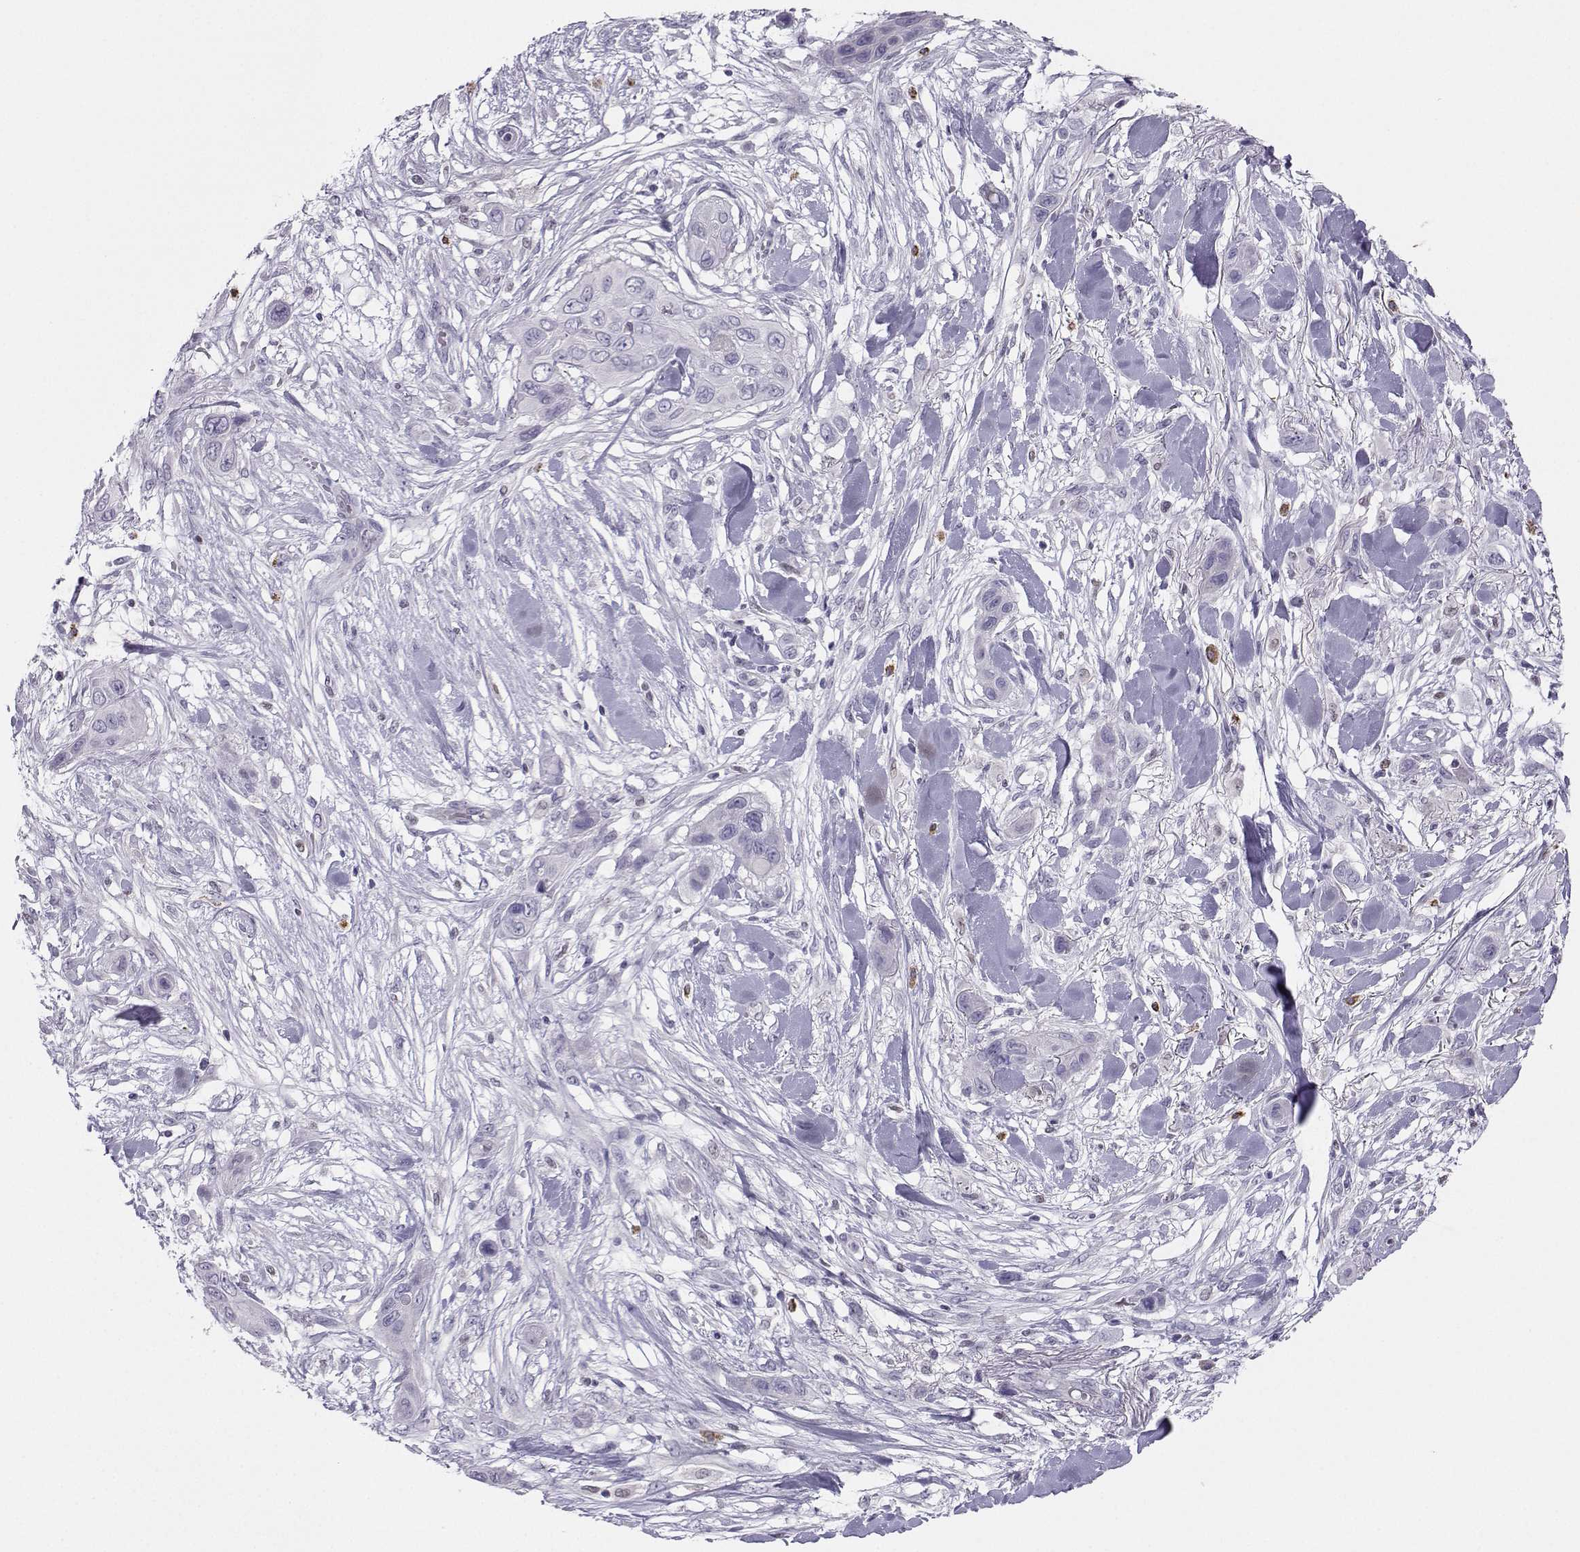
{"staining": {"intensity": "negative", "quantity": "none", "location": "none"}, "tissue": "skin cancer", "cell_type": "Tumor cells", "image_type": "cancer", "snomed": [{"axis": "morphology", "description": "Squamous cell carcinoma, NOS"}, {"axis": "topography", "description": "Skin"}], "caption": "The image demonstrates no staining of tumor cells in skin squamous cell carcinoma.", "gene": "DCLK3", "patient": {"sex": "male", "age": 79}}